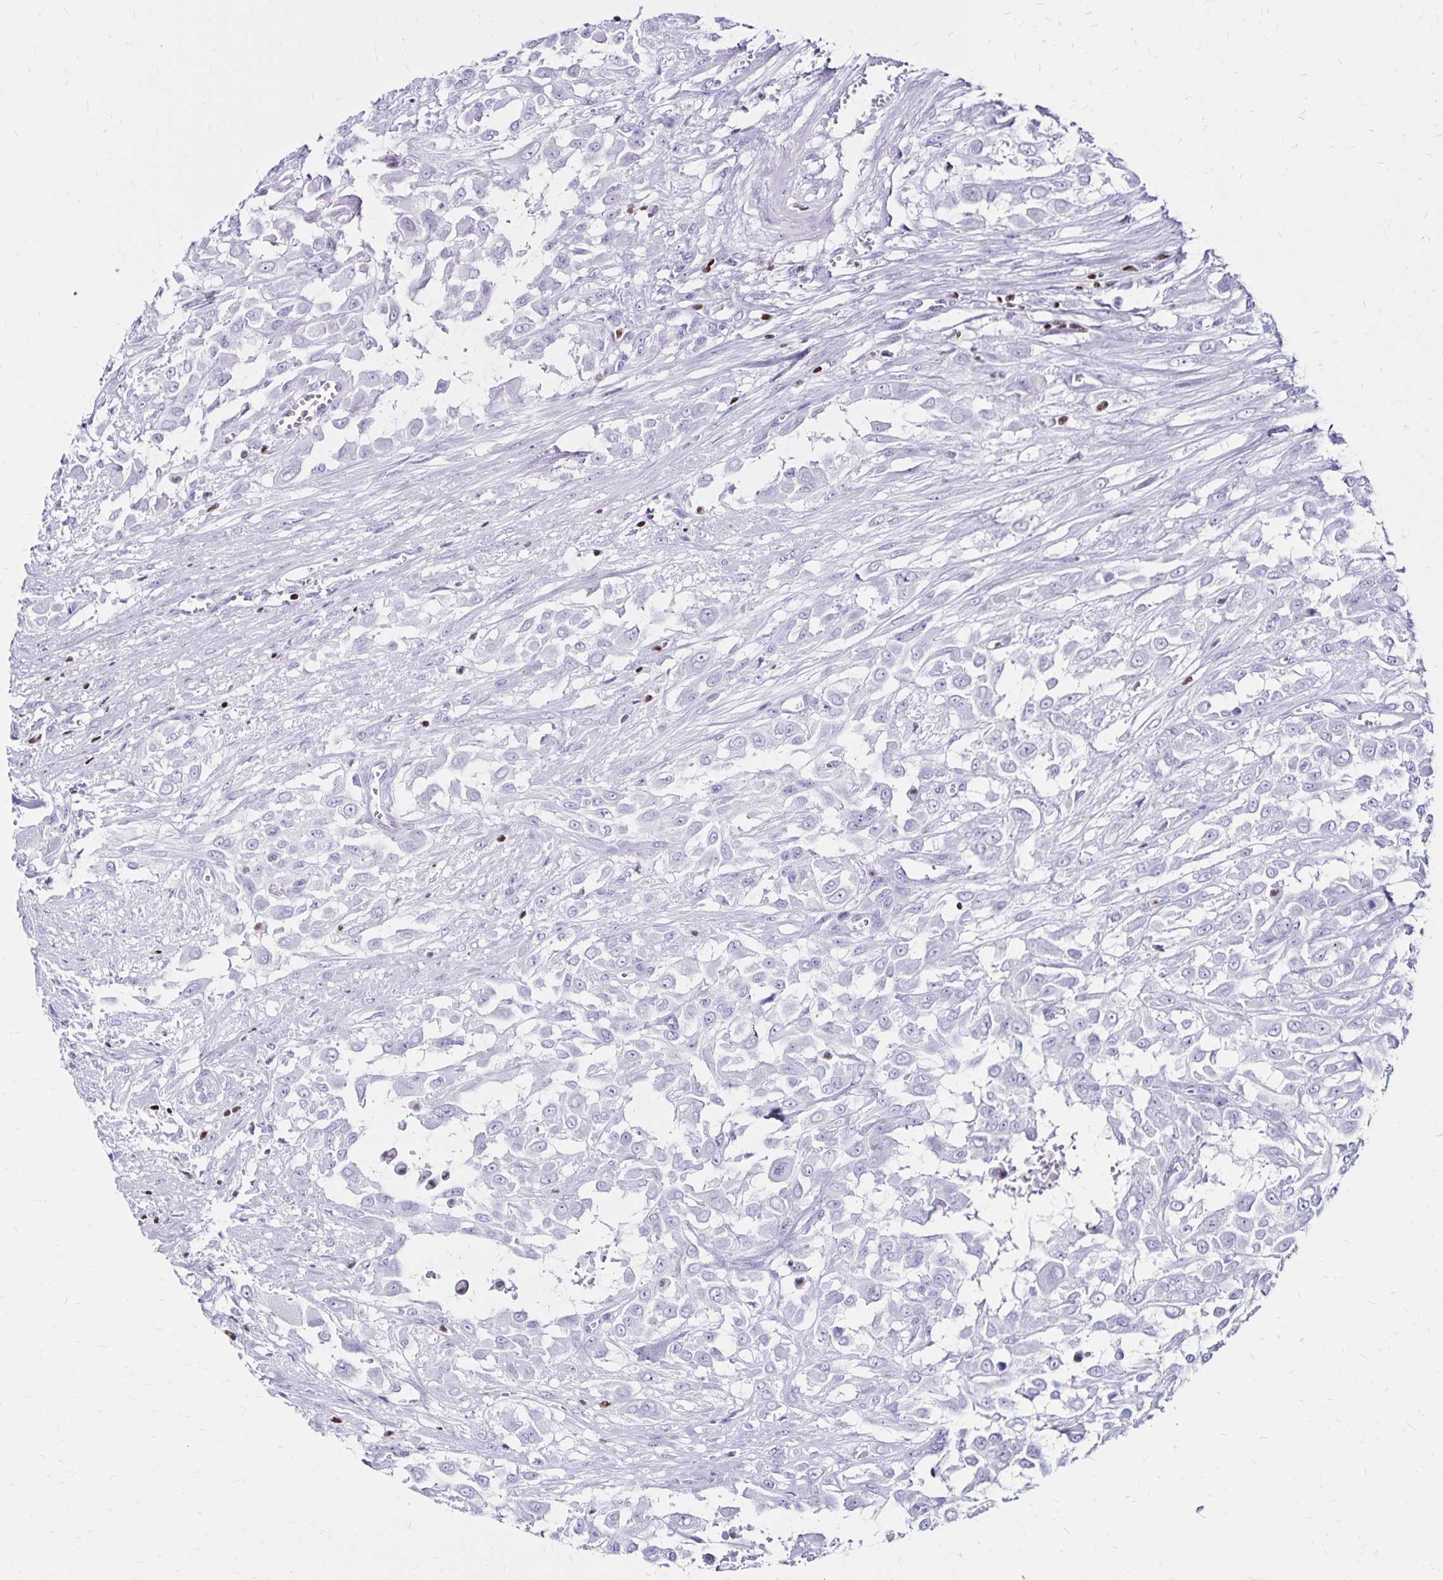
{"staining": {"intensity": "negative", "quantity": "none", "location": "none"}, "tissue": "urothelial cancer", "cell_type": "Tumor cells", "image_type": "cancer", "snomed": [{"axis": "morphology", "description": "Urothelial carcinoma, High grade"}, {"axis": "topography", "description": "Urinary bladder"}], "caption": "DAB immunohistochemical staining of urothelial cancer displays no significant expression in tumor cells.", "gene": "IKZF1", "patient": {"sex": "male", "age": 57}}